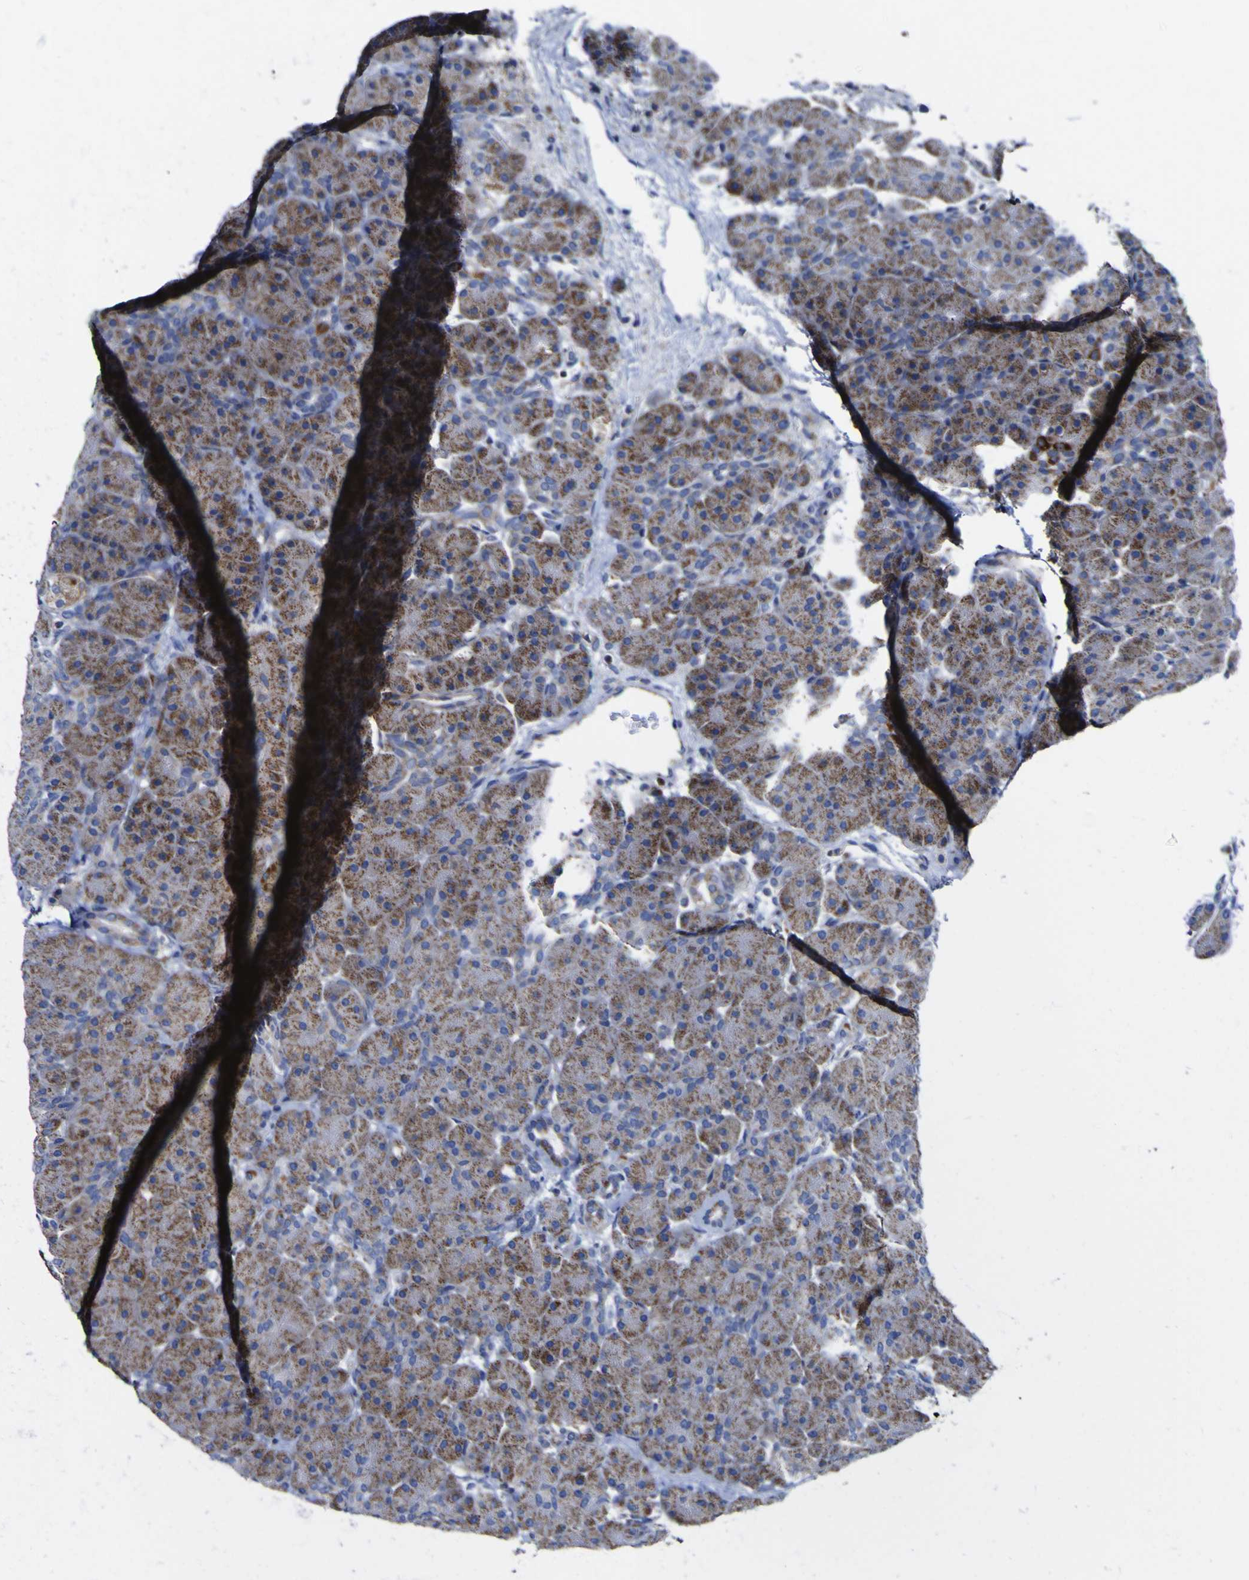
{"staining": {"intensity": "strong", "quantity": "25%-75%", "location": "cytoplasmic/membranous"}, "tissue": "pancreas", "cell_type": "Exocrine glandular cells", "image_type": "normal", "snomed": [{"axis": "morphology", "description": "Normal tissue, NOS"}, {"axis": "topography", "description": "Pancreas"}], "caption": "Immunohistochemistry (IHC) image of benign human pancreas stained for a protein (brown), which demonstrates high levels of strong cytoplasmic/membranous expression in approximately 25%-75% of exocrine glandular cells.", "gene": "CCDC90B", "patient": {"sex": "male", "age": 66}}